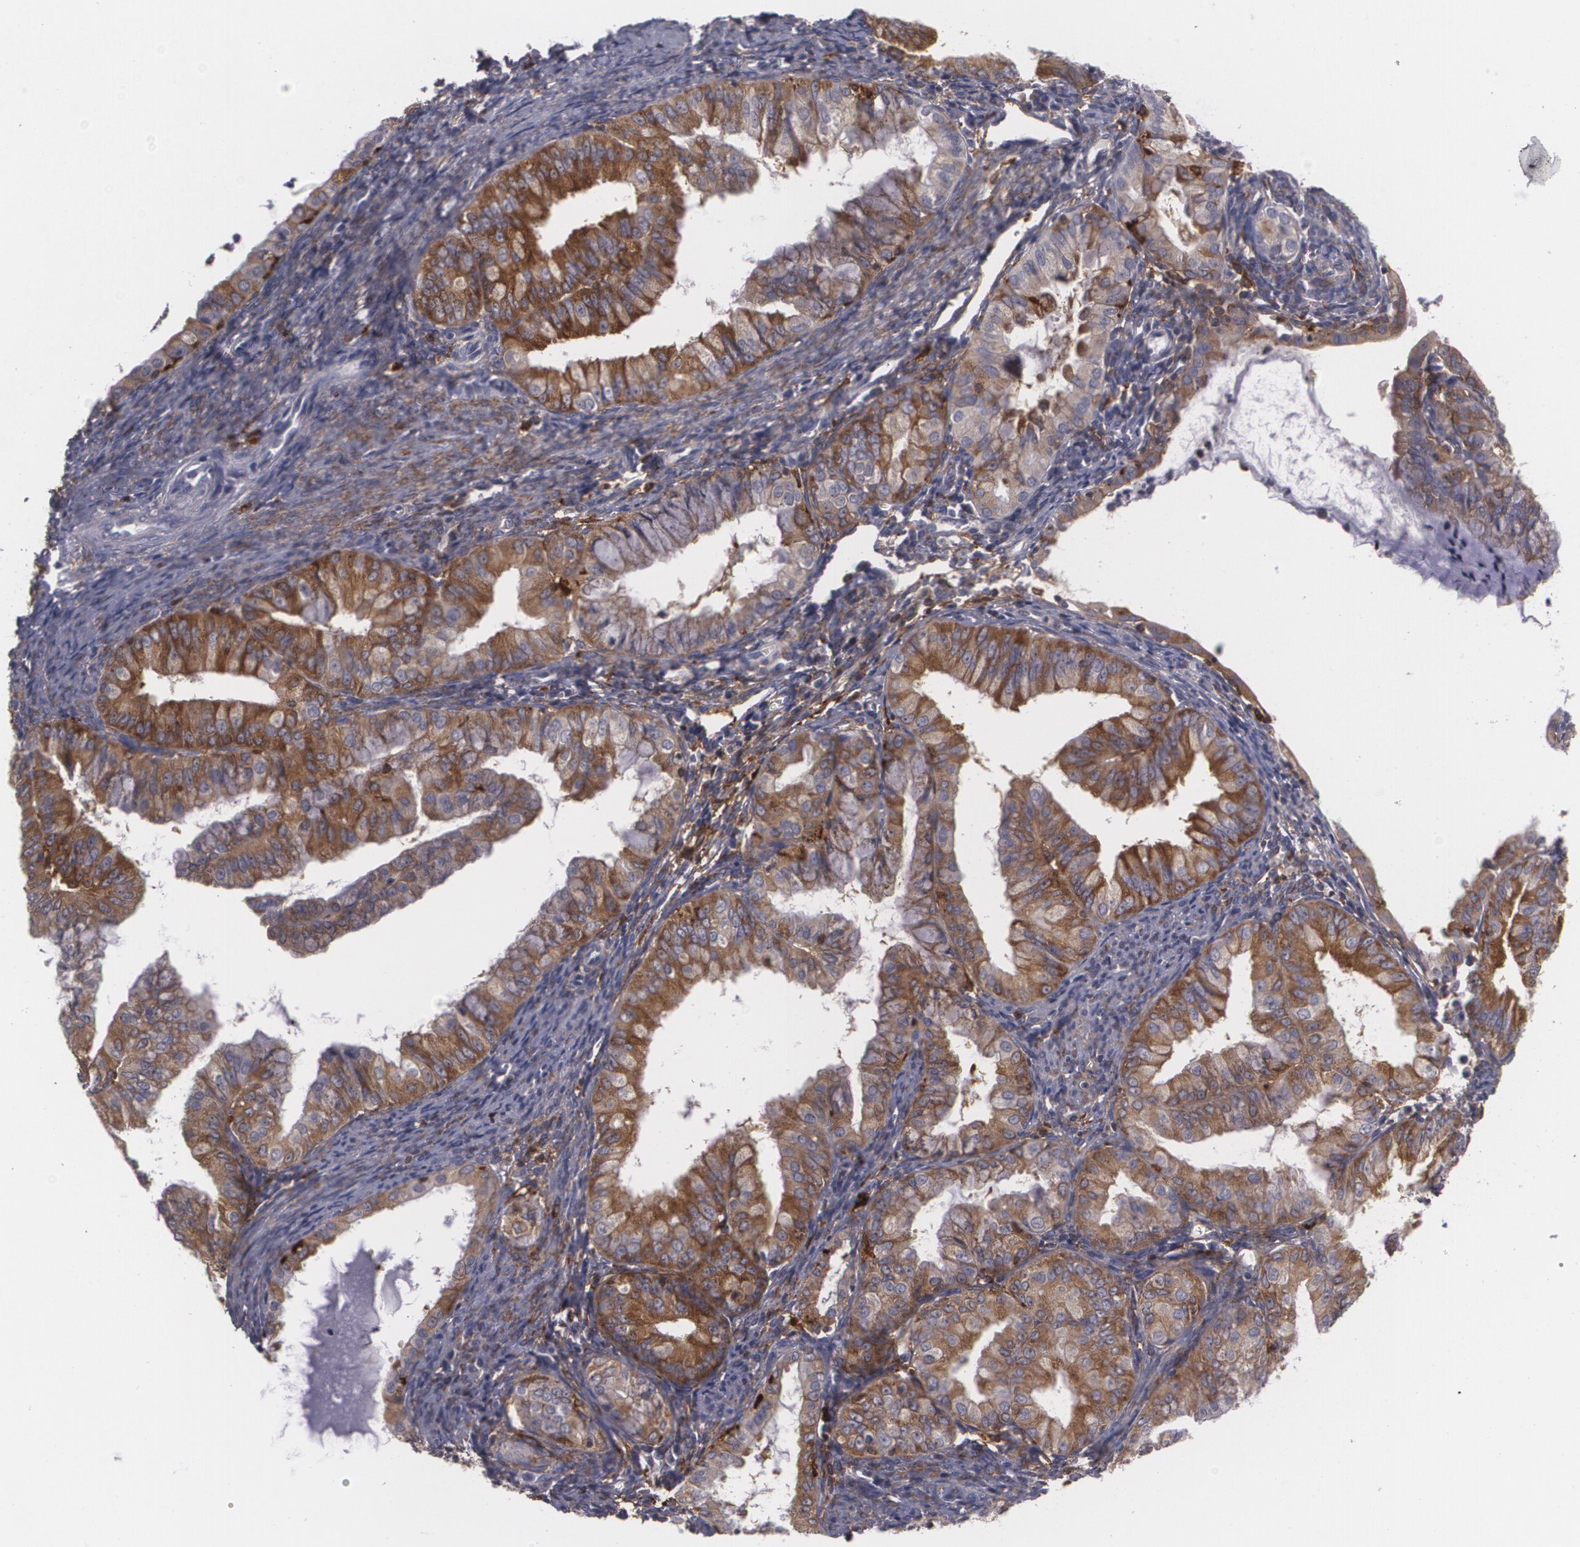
{"staining": {"intensity": "moderate", "quantity": ">75%", "location": "cytoplasmic/membranous"}, "tissue": "endometrial cancer", "cell_type": "Tumor cells", "image_type": "cancer", "snomed": [{"axis": "morphology", "description": "Adenocarcinoma, NOS"}, {"axis": "topography", "description": "Endometrium"}], "caption": "Protein expression analysis of endometrial cancer (adenocarcinoma) displays moderate cytoplasmic/membranous positivity in about >75% of tumor cells.", "gene": "BIN1", "patient": {"sex": "female", "age": 76}}